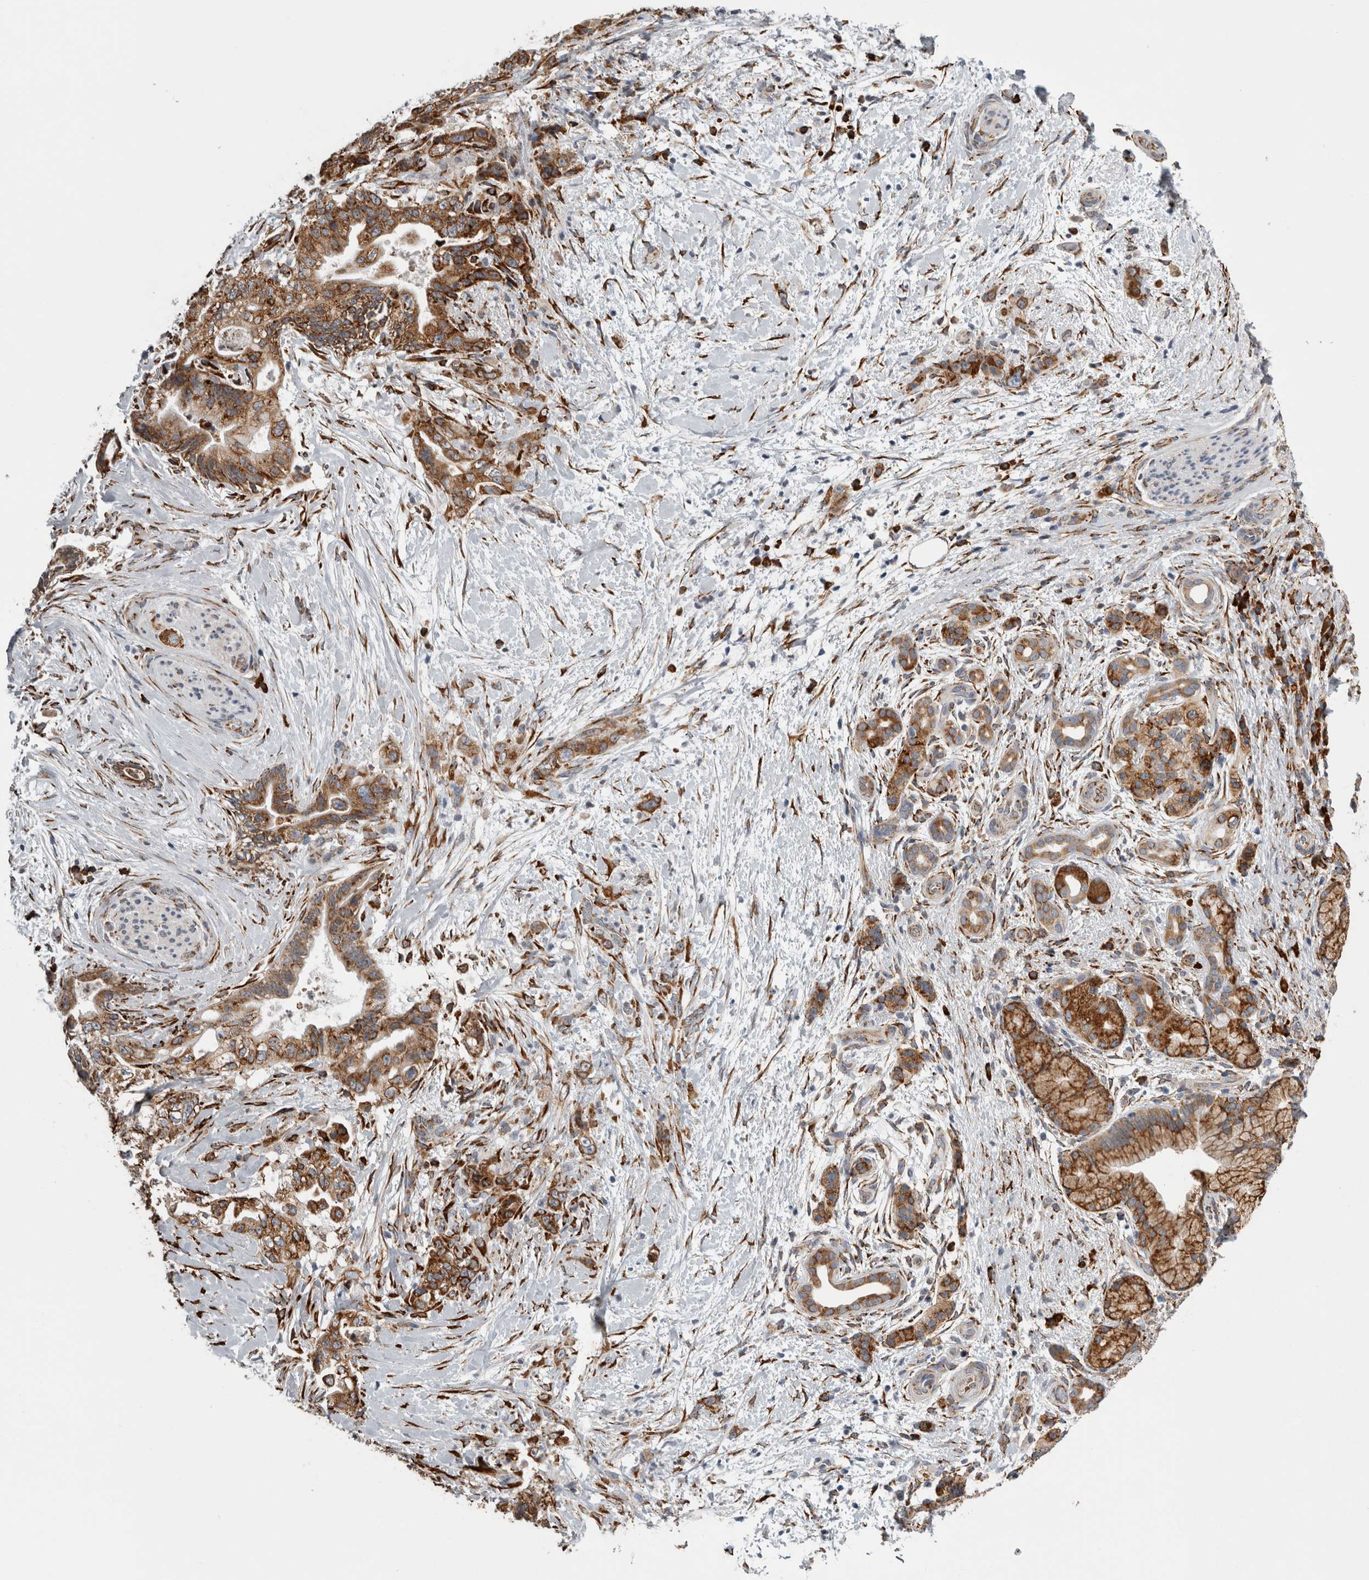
{"staining": {"intensity": "moderate", "quantity": ">75%", "location": "cytoplasmic/membranous"}, "tissue": "pancreatic cancer", "cell_type": "Tumor cells", "image_type": "cancer", "snomed": [{"axis": "morphology", "description": "Adenocarcinoma, NOS"}, {"axis": "topography", "description": "Pancreas"}], "caption": "Protein expression analysis of pancreatic cancer displays moderate cytoplasmic/membranous staining in about >75% of tumor cells.", "gene": "FHIP2B", "patient": {"sex": "male", "age": 59}}